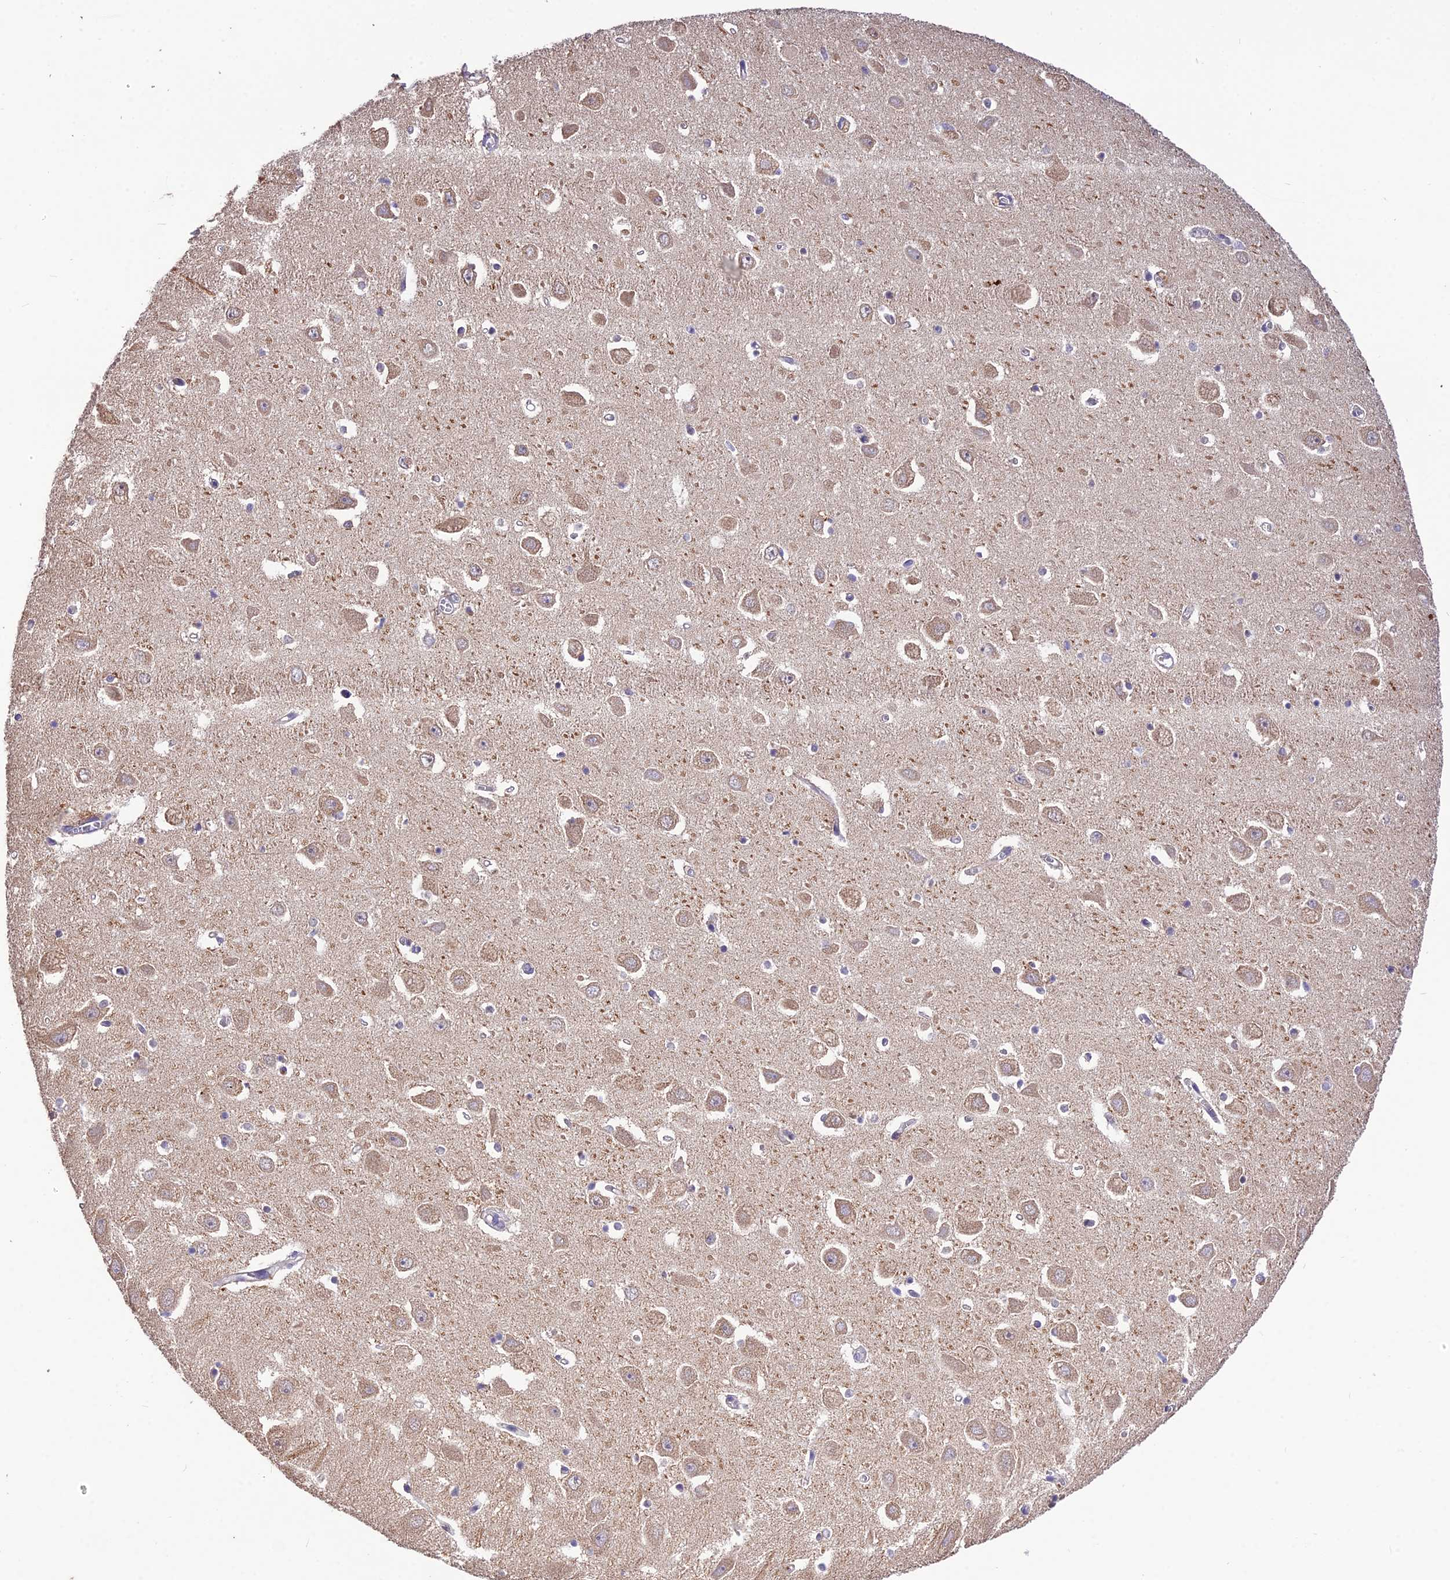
{"staining": {"intensity": "negative", "quantity": "none", "location": "none"}, "tissue": "hippocampus", "cell_type": "Glial cells", "image_type": "normal", "snomed": [{"axis": "morphology", "description": "Normal tissue, NOS"}, {"axis": "topography", "description": "Hippocampus"}], "caption": "This is an immunohistochemistry histopathology image of normal hippocampus. There is no expression in glial cells.", "gene": "SDHD", "patient": {"sex": "female", "age": 64}}